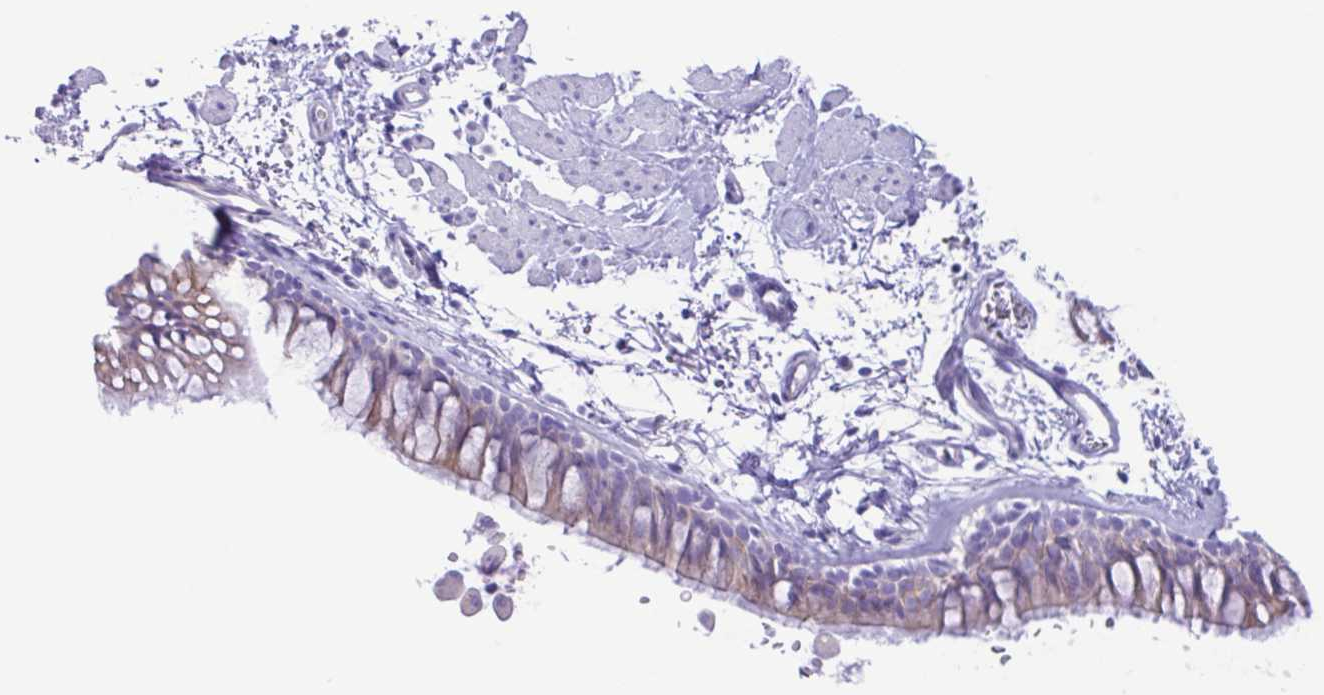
{"staining": {"intensity": "weak", "quantity": "<25%", "location": "cytoplasmic/membranous"}, "tissue": "bronchus", "cell_type": "Respiratory epithelial cells", "image_type": "normal", "snomed": [{"axis": "morphology", "description": "Normal tissue, NOS"}, {"axis": "topography", "description": "Cartilage tissue"}, {"axis": "topography", "description": "Bronchus"}], "caption": "Immunohistochemistry of unremarkable human bronchus demonstrates no staining in respiratory epithelial cells.", "gene": "CYP11A1", "patient": {"sex": "female", "age": 79}}